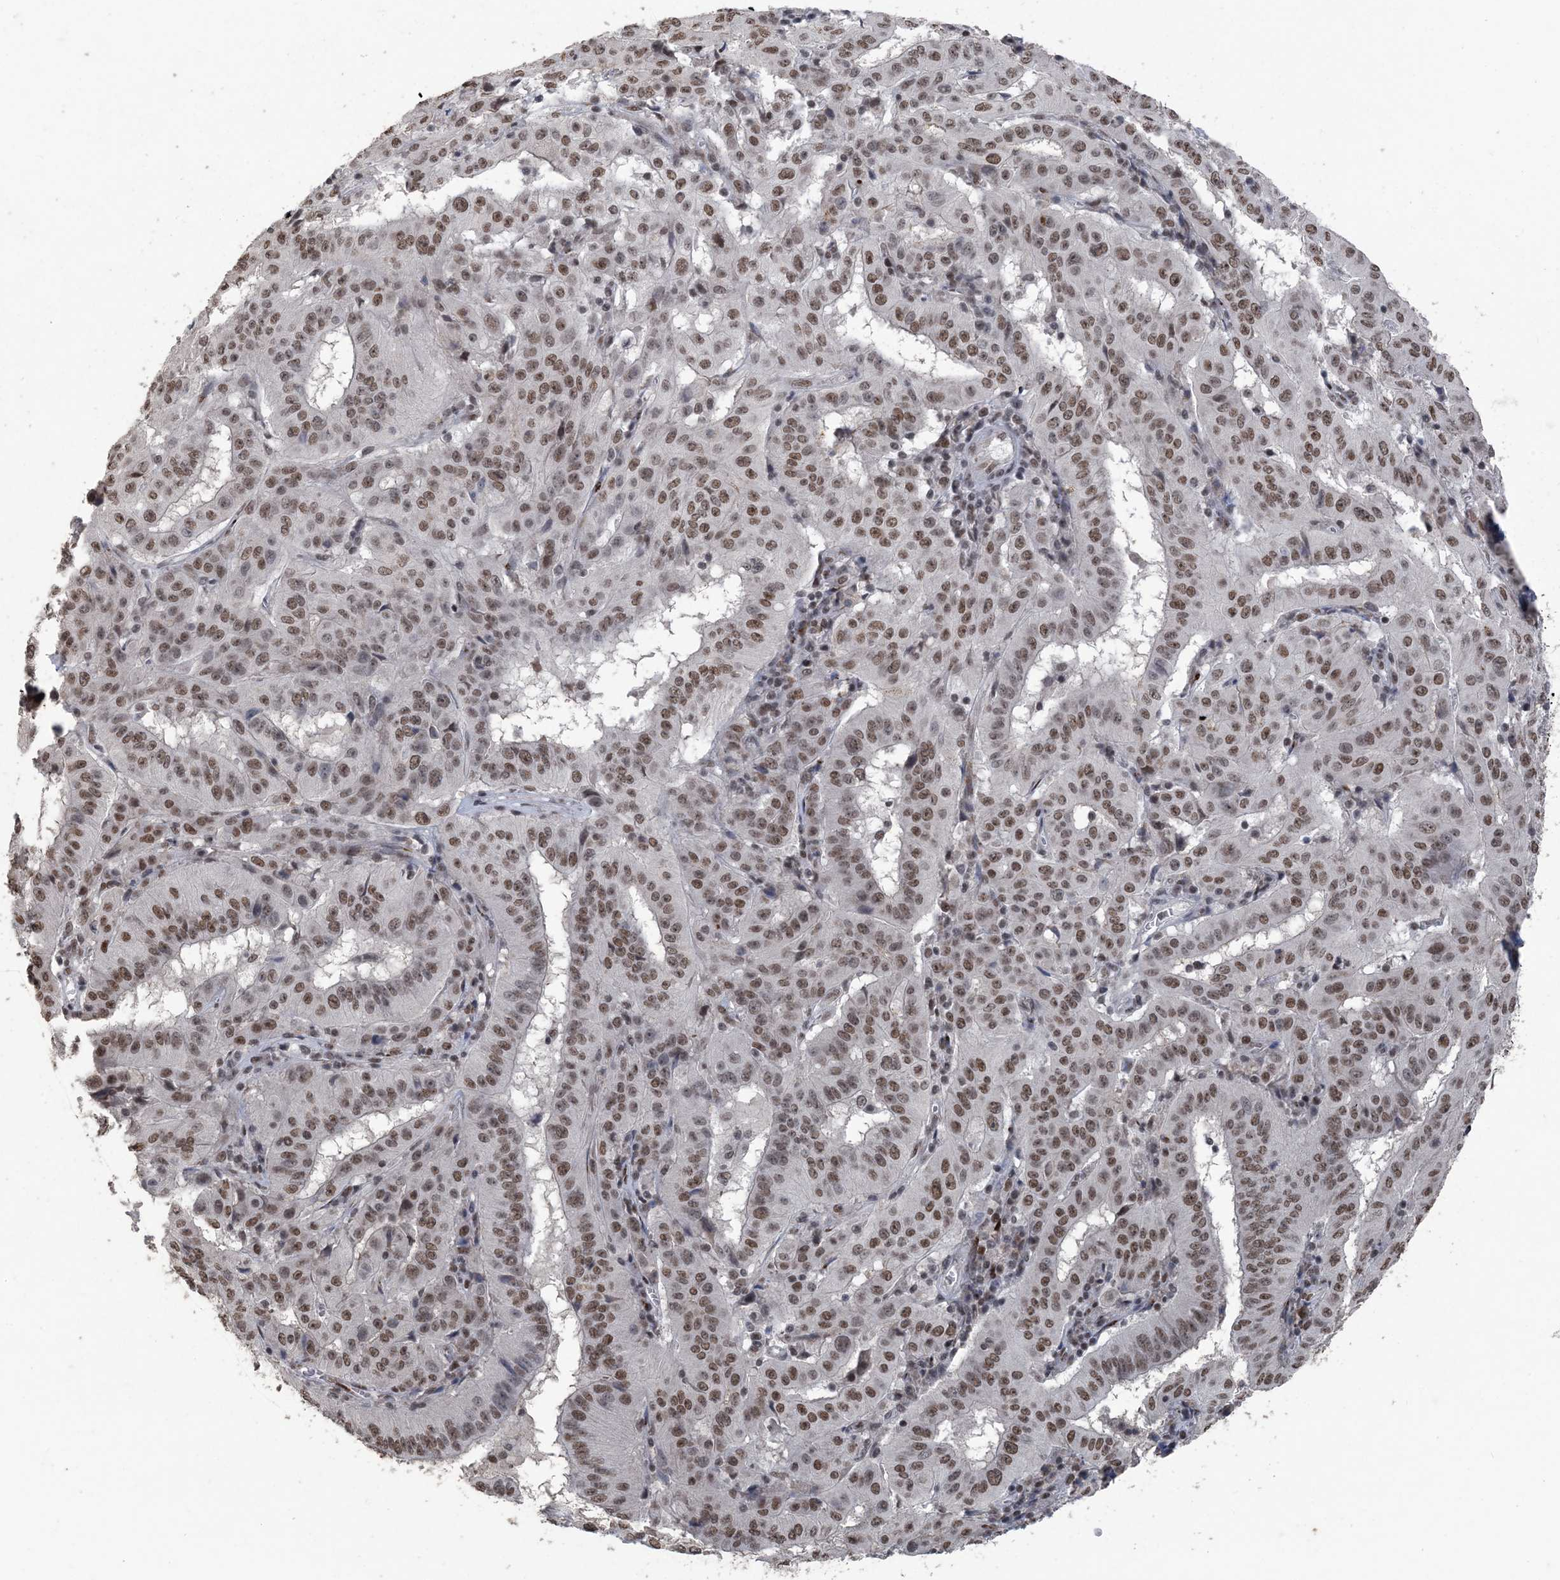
{"staining": {"intensity": "moderate", "quantity": ">75%", "location": "nuclear"}, "tissue": "pancreatic cancer", "cell_type": "Tumor cells", "image_type": "cancer", "snomed": [{"axis": "morphology", "description": "Adenocarcinoma, NOS"}, {"axis": "topography", "description": "Pancreas"}], "caption": "This micrograph exhibits pancreatic adenocarcinoma stained with immunohistochemistry to label a protein in brown. The nuclear of tumor cells show moderate positivity for the protein. Nuclei are counter-stained blue.", "gene": "MBD2", "patient": {"sex": "male", "age": 63}}